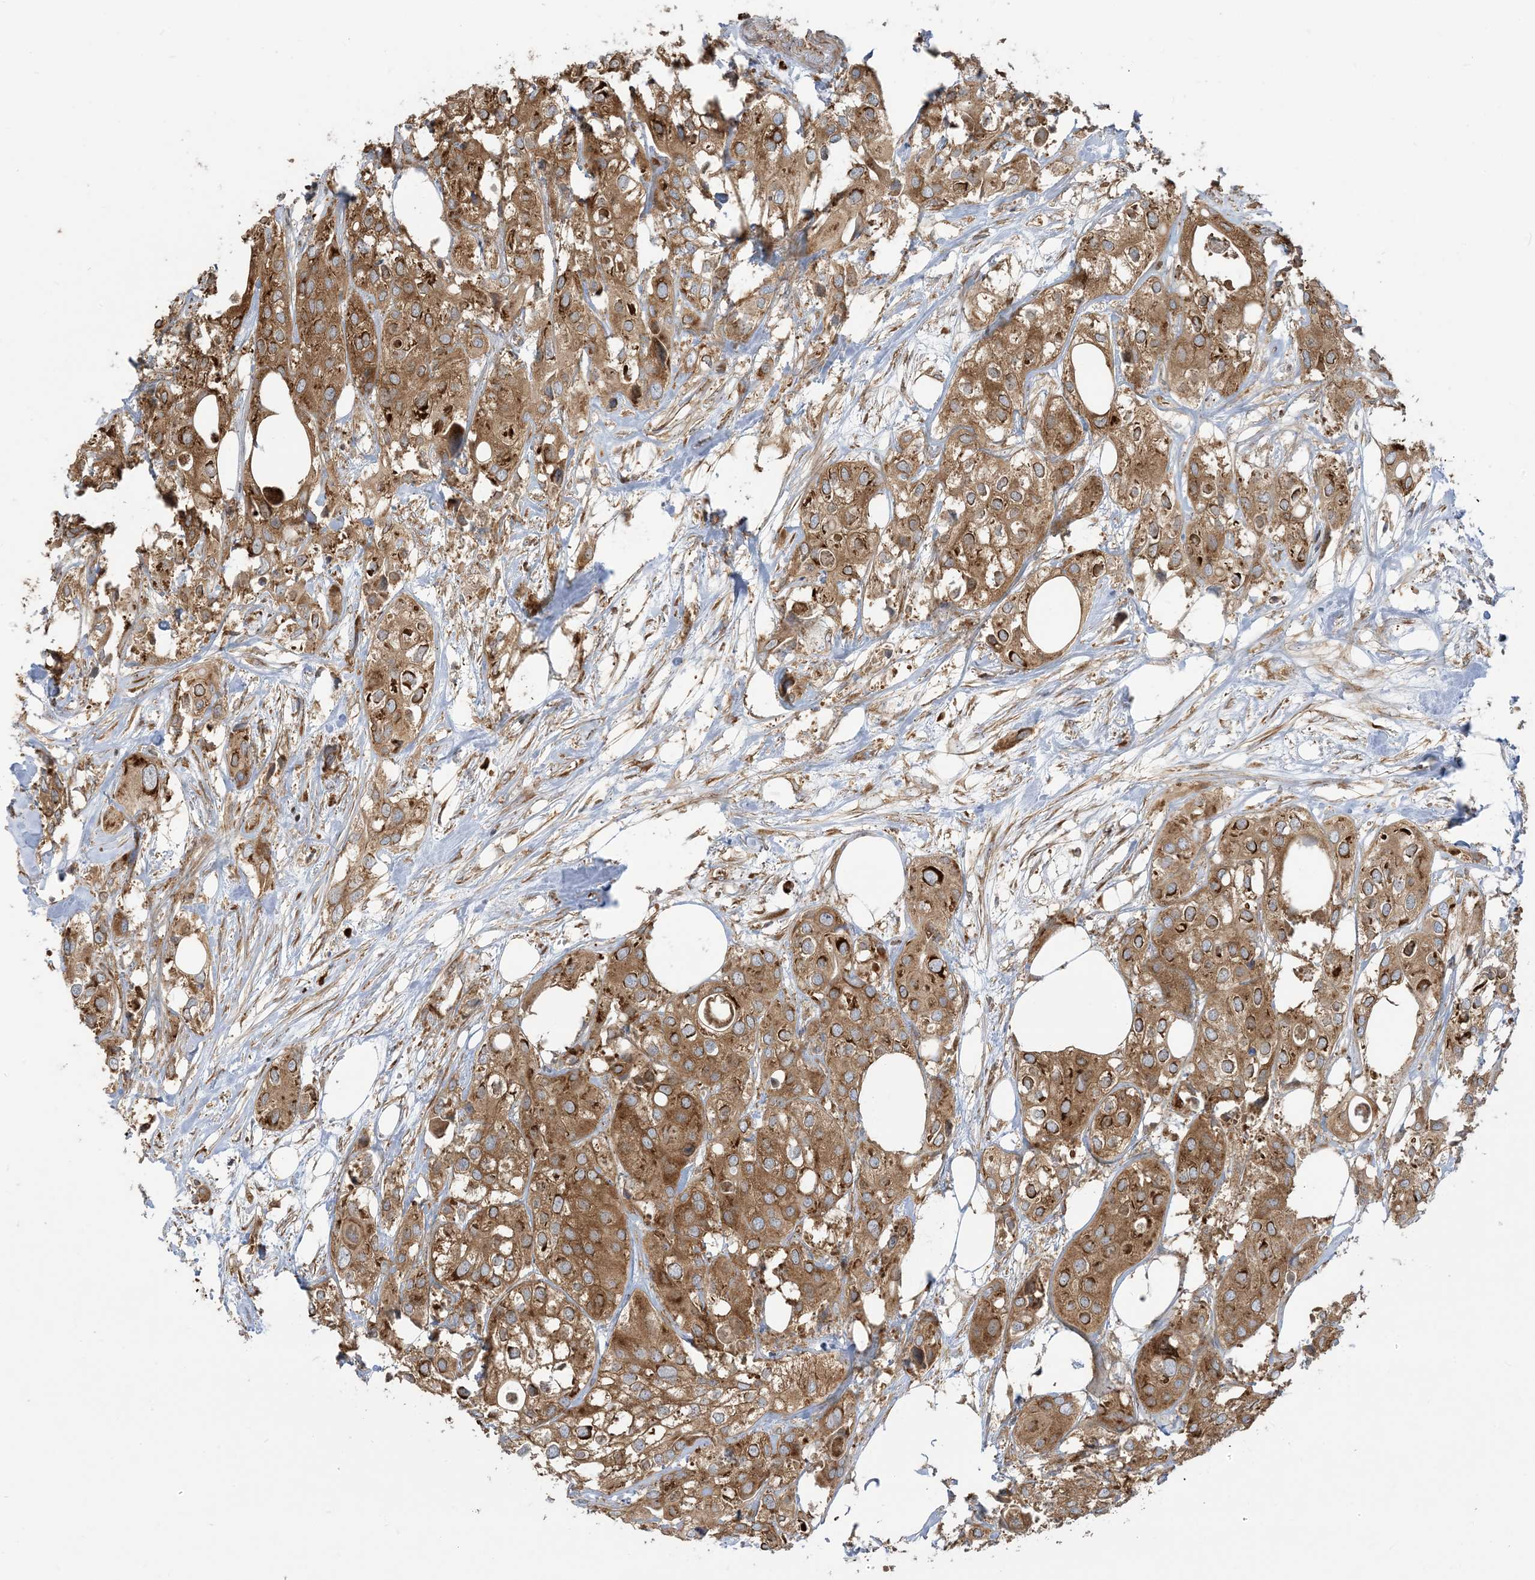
{"staining": {"intensity": "strong", "quantity": ">75%", "location": "cytoplasmic/membranous"}, "tissue": "urothelial cancer", "cell_type": "Tumor cells", "image_type": "cancer", "snomed": [{"axis": "morphology", "description": "Urothelial carcinoma, High grade"}, {"axis": "topography", "description": "Urinary bladder"}], "caption": "Immunohistochemistry (IHC) of high-grade urothelial carcinoma exhibits high levels of strong cytoplasmic/membranous expression in about >75% of tumor cells. The staining was performed using DAB to visualize the protein expression in brown, while the nuclei were stained in blue with hematoxylin (Magnification: 20x).", "gene": "SRP72", "patient": {"sex": "male", "age": 64}}